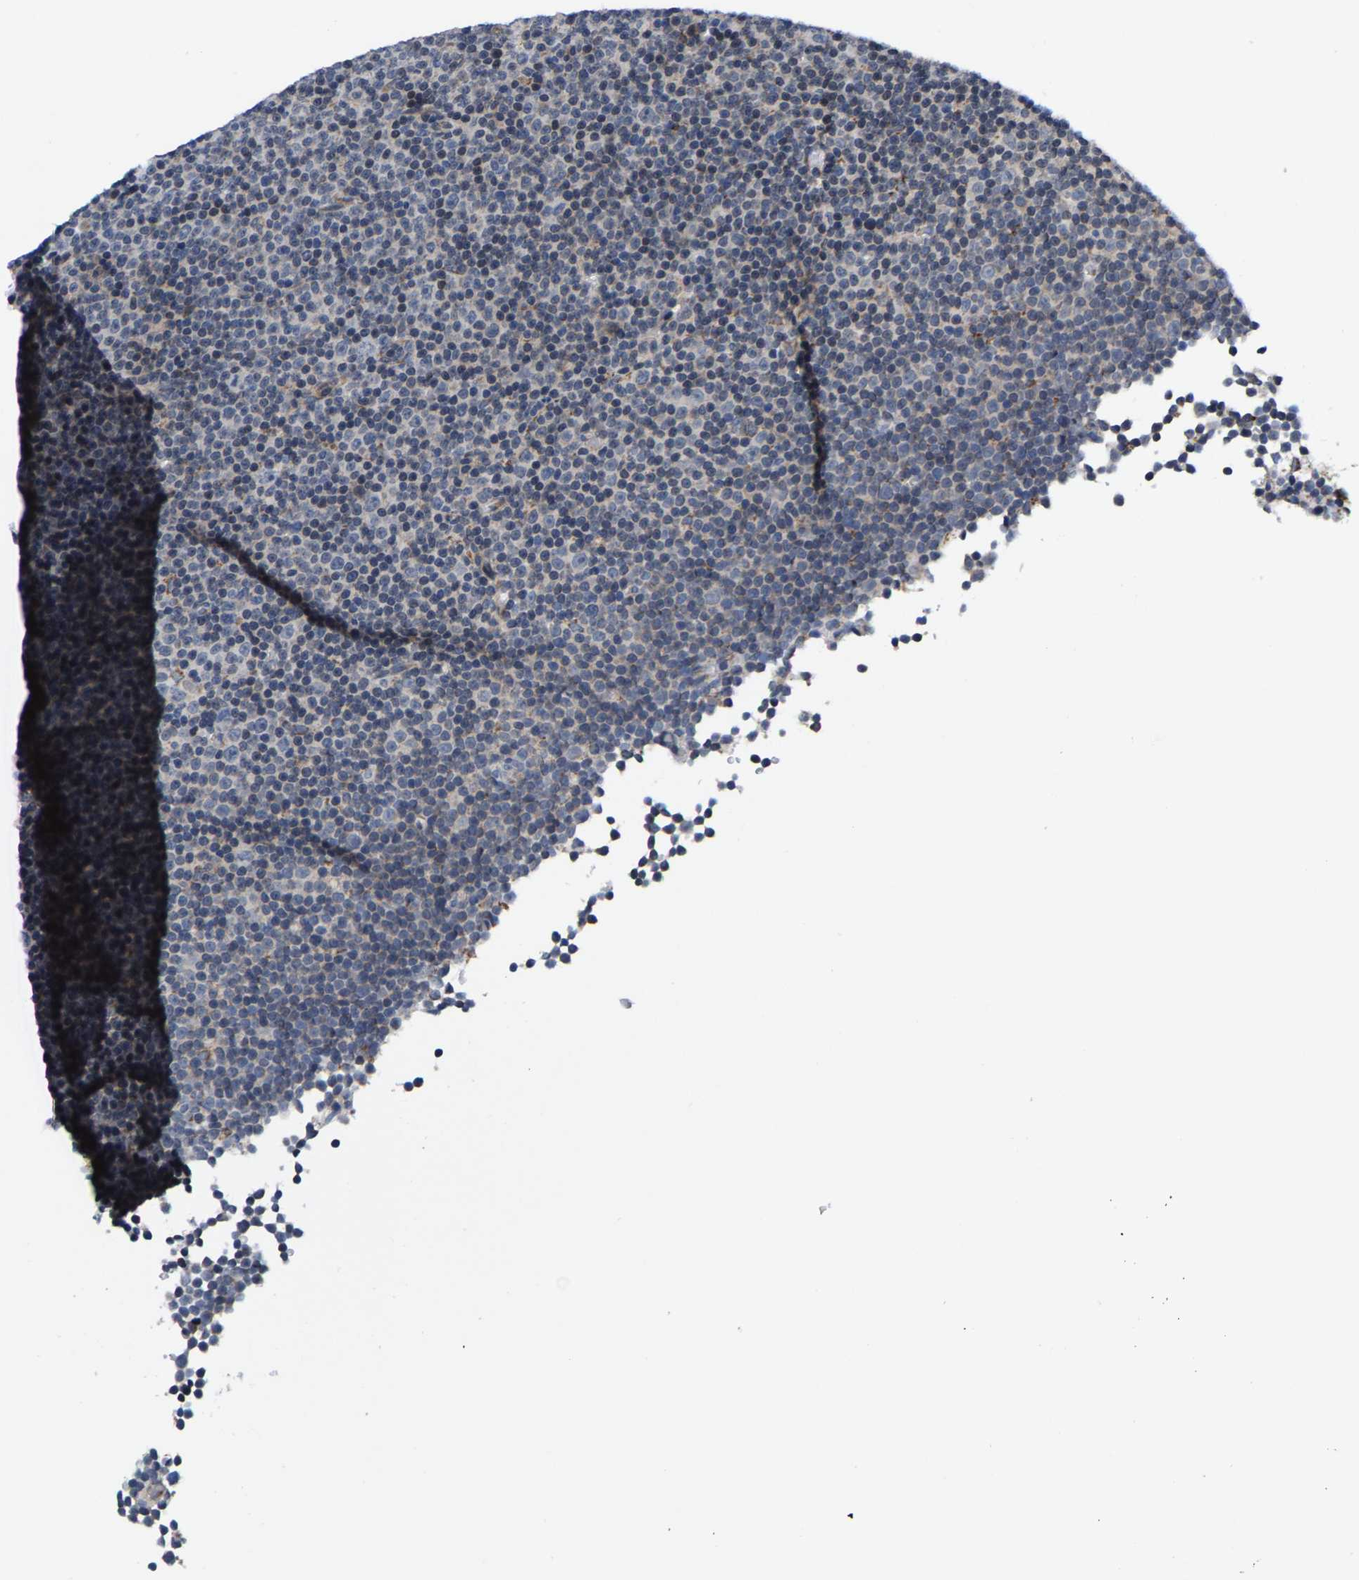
{"staining": {"intensity": "negative", "quantity": "none", "location": "none"}, "tissue": "lymphoma", "cell_type": "Tumor cells", "image_type": "cancer", "snomed": [{"axis": "morphology", "description": "Malignant lymphoma, non-Hodgkin's type, Low grade"}, {"axis": "topography", "description": "Lymph node"}], "caption": "Immunohistochemistry (IHC) micrograph of neoplastic tissue: human malignant lymphoma, non-Hodgkin's type (low-grade) stained with DAB (3,3'-diaminobenzidine) displays no significant protein staining in tumor cells. (Immunohistochemistry (IHC), brightfield microscopy, high magnification).", "gene": "TDRKH", "patient": {"sex": "female", "age": 67}}